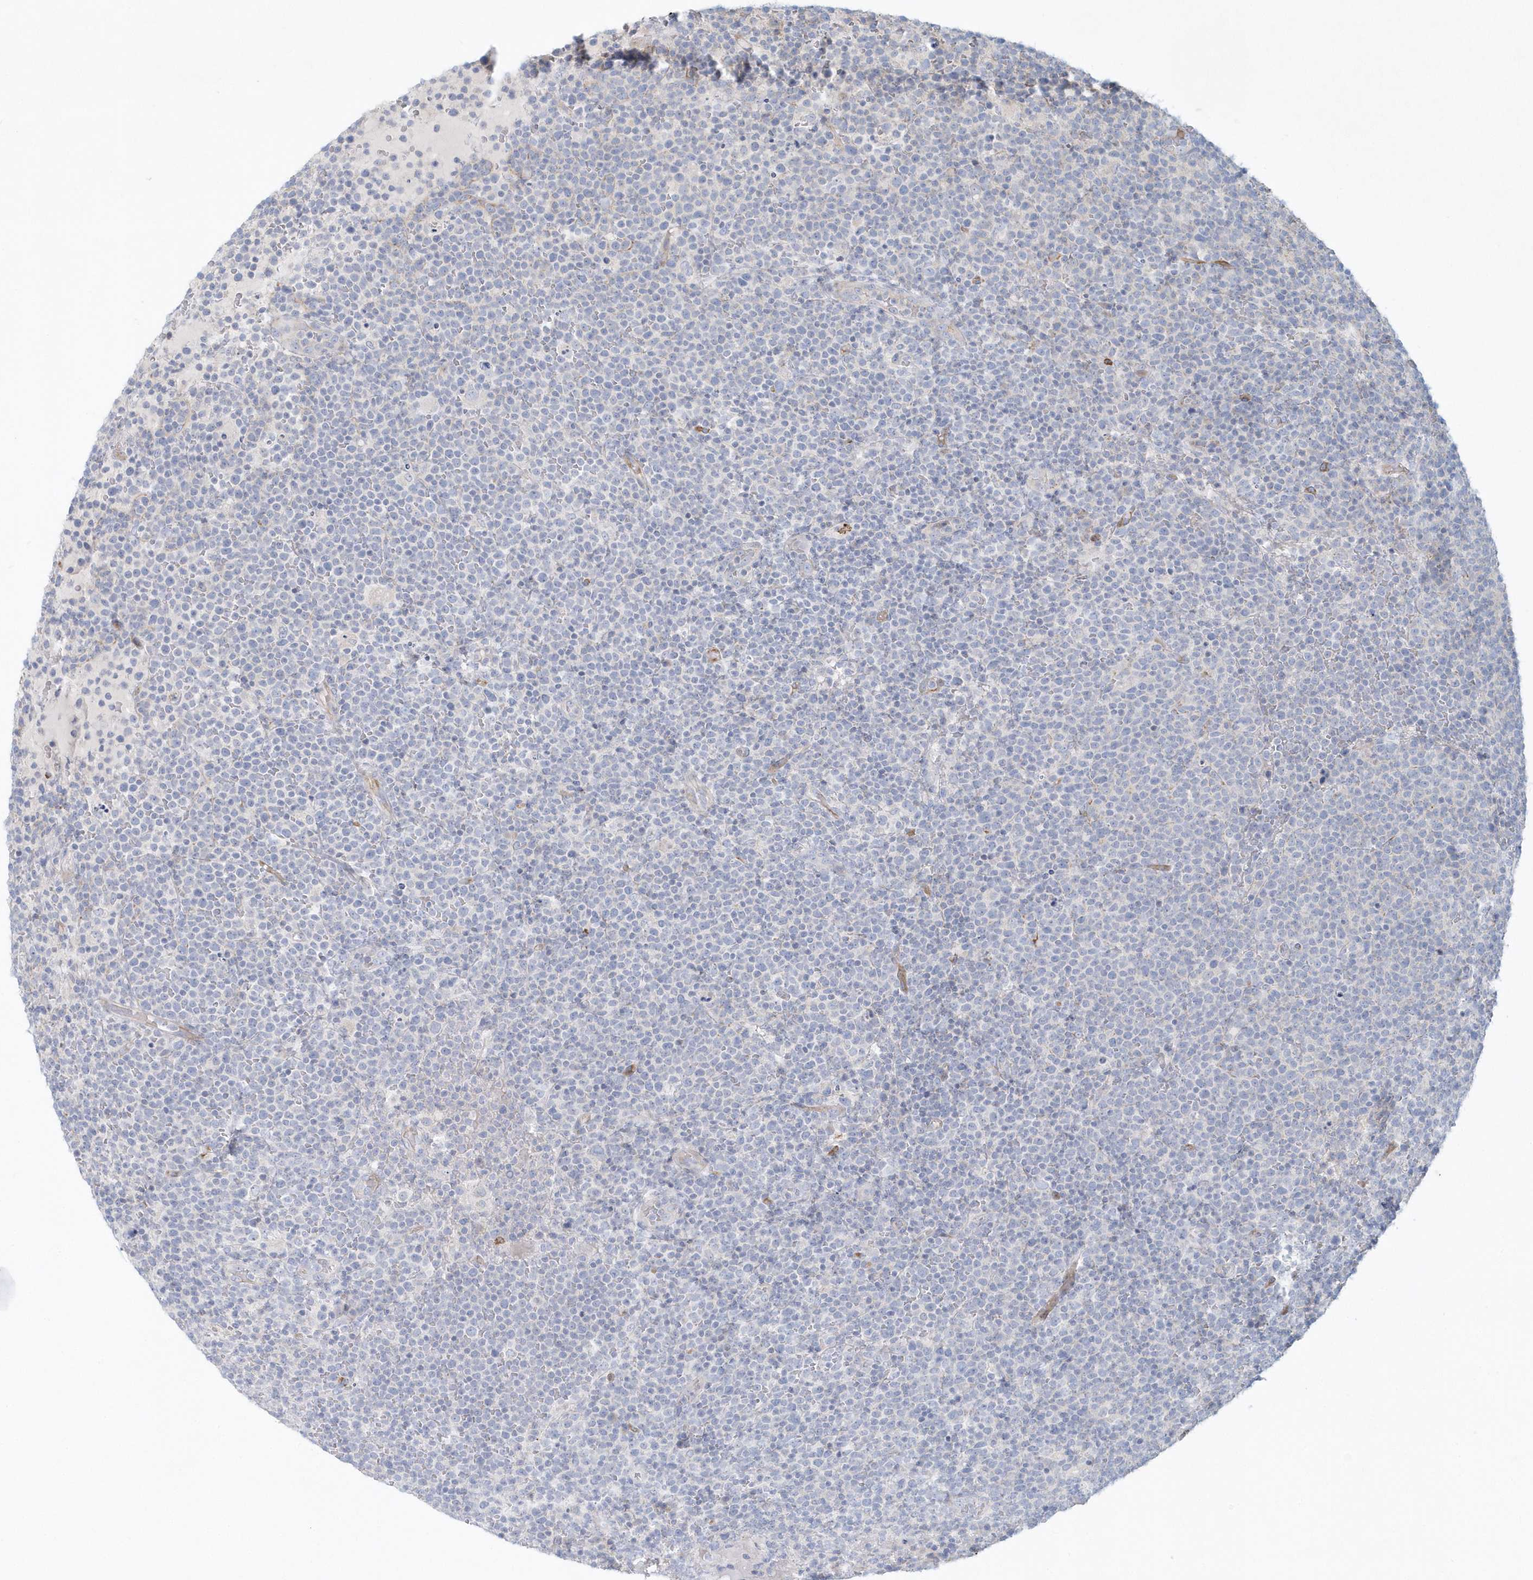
{"staining": {"intensity": "negative", "quantity": "none", "location": "none"}, "tissue": "lymphoma", "cell_type": "Tumor cells", "image_type": "cancer", "snomed": [{"axis": "morphology", "description": "Malignant lymphoma, non-Hodgkin's type, High grade"}, {"axis": "topography", "description": "Lymph node"}], "caption": "IHC photomicrograph of neoplastic tissue: lymphoma stained with DAB (3,3'-diaminobenzidine) shows no significant protein expression in tumor cells. (Immunohistochemistry (ihc), brightfield microscopy, high magnification).", "gene": "DNAH1", "patient": {"sex": "male", "age": 61}}